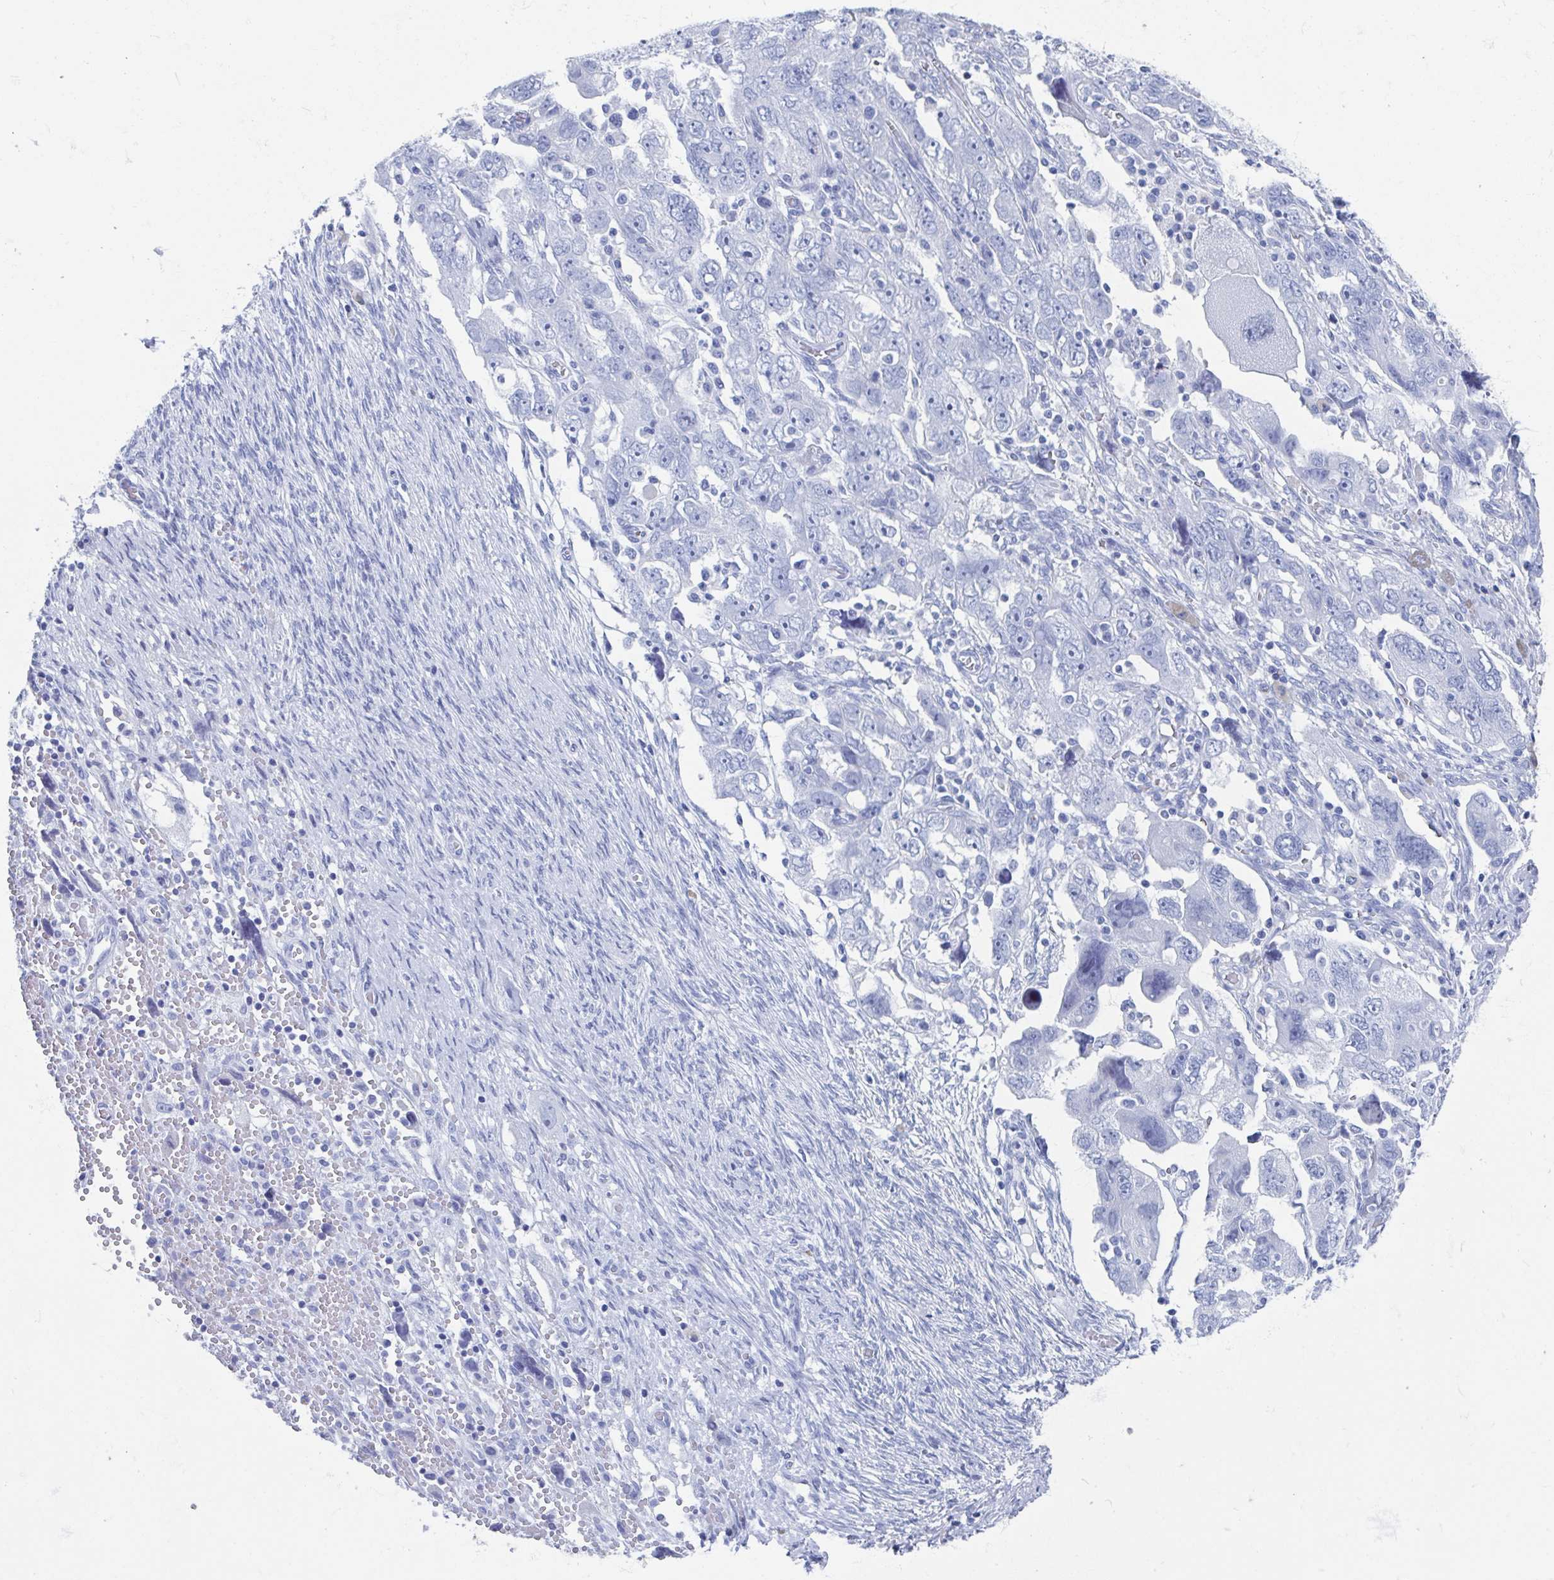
{"staining": {"intensity": "negative", "quantity": "none", "location": "none"}, "tissue": "ovarian cancer", "cell_type": "Tumor cells", "image_type": "cancer", "snomed": [{"axis": "morphology", "description": "Carcinoma, NOS"}, {"axis": "morphology", "description": "Cystadenocarcinoma, serous, NOS"}, {"axis": "topography", "description": "Ovary"}], "caption": "This is an immunohistochemistry (IHC) photomicrograph of ovarian cancer (carcinoma). There is no expression in tumor cells.", "gene": "C10orf53", "patient": {"sex": "female", "age": 69}}